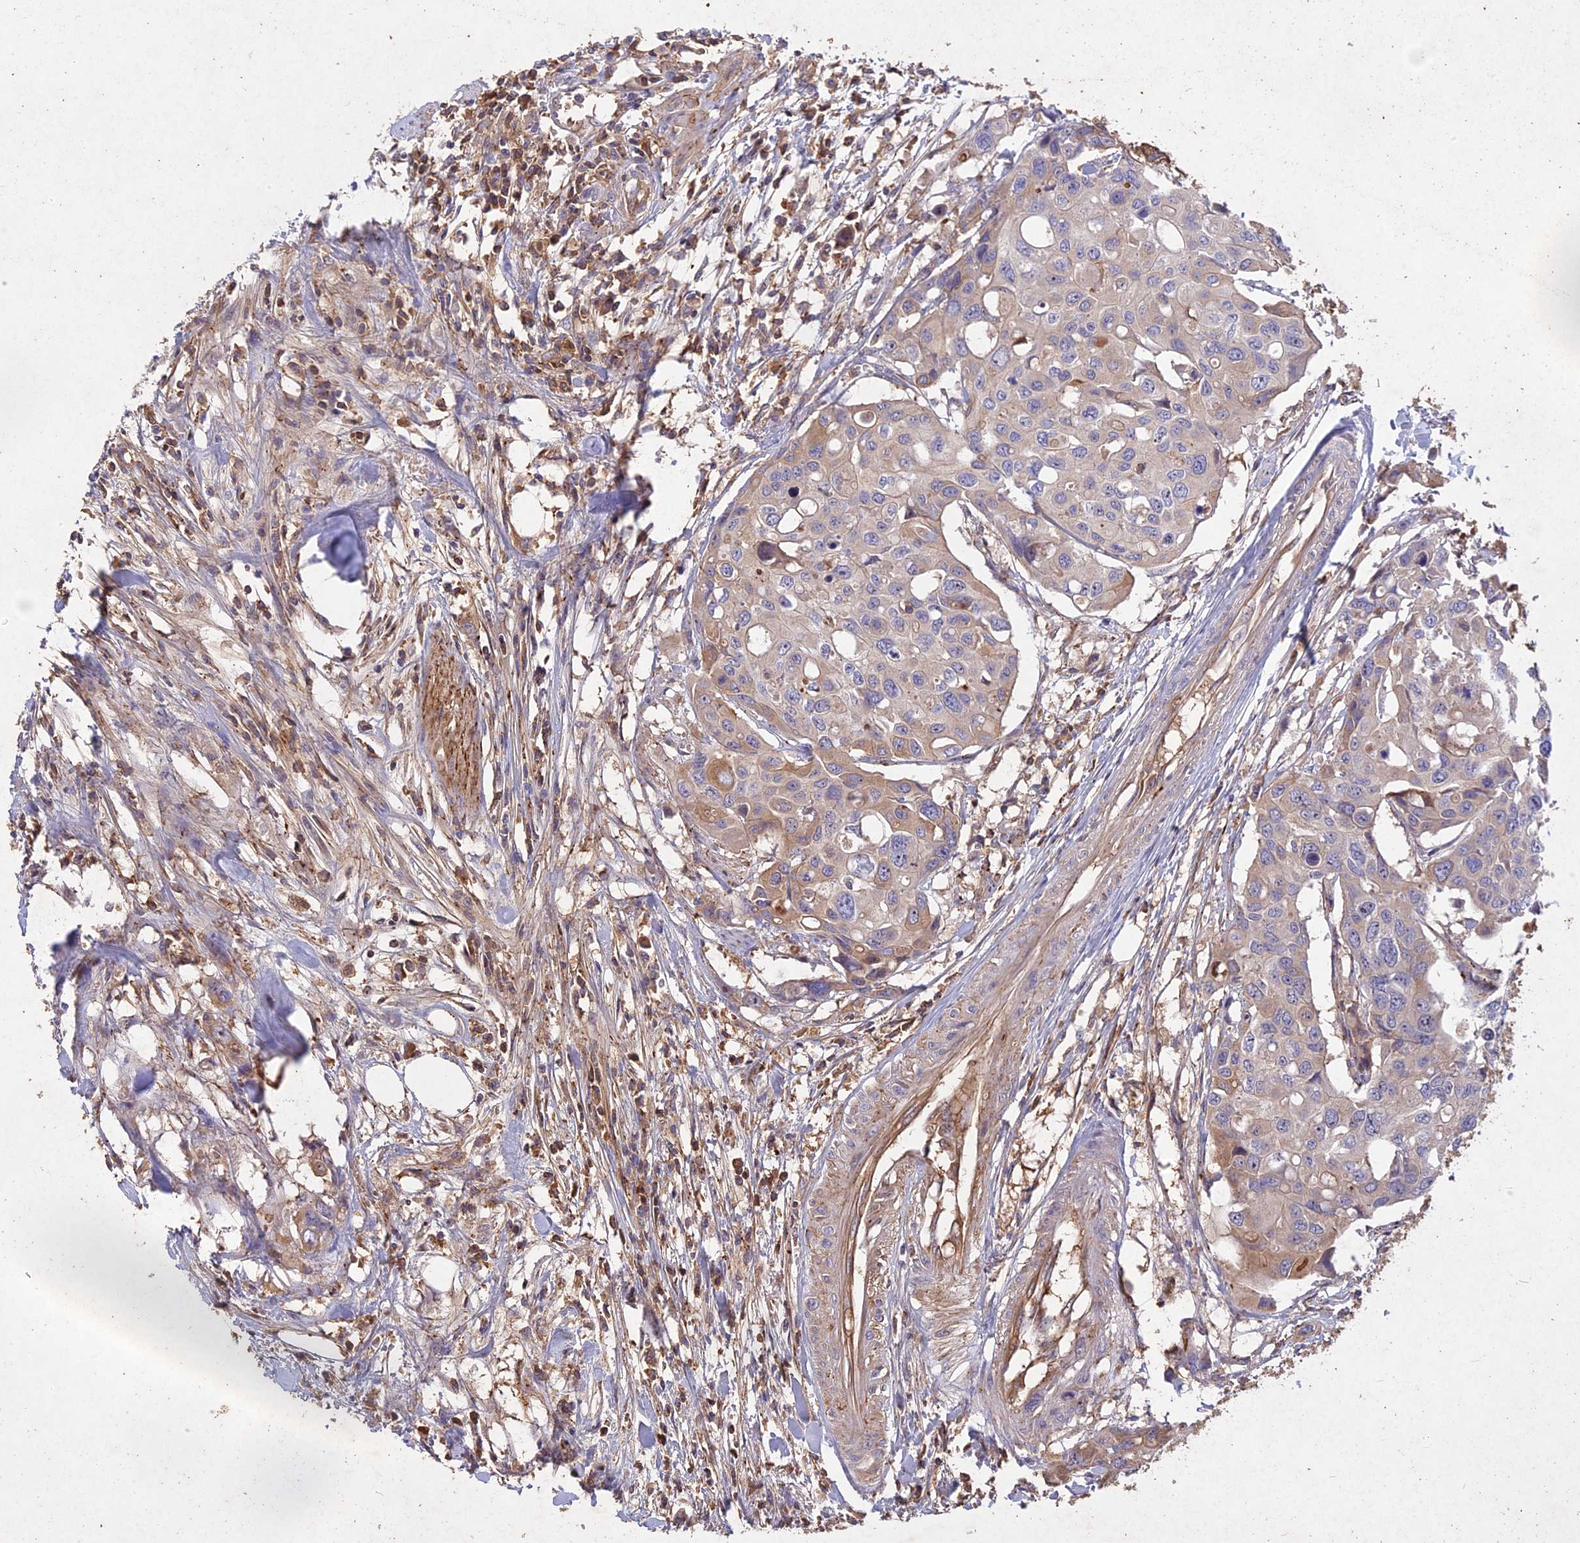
{"staining": {"intensity": "weak", "quantity": "<25%", "location": "cytoplasmic/membranous"}, "tissue": "colorectal cancer", "cell_type": "Tumor cells", "image_type": "cancer", "snomed": [{"axis": "morphology", "description": "Adenocarcinoma, NOS"}, {"axis": "topography", "description": "Colon"}], "caption": "High power microscopy micrograph of an IHC image of adenocarcinoma (colorectal), revealing no significant staining in tumor cells.", "gene": "ADO", "patient": {"sex": "male", "age": 77}}